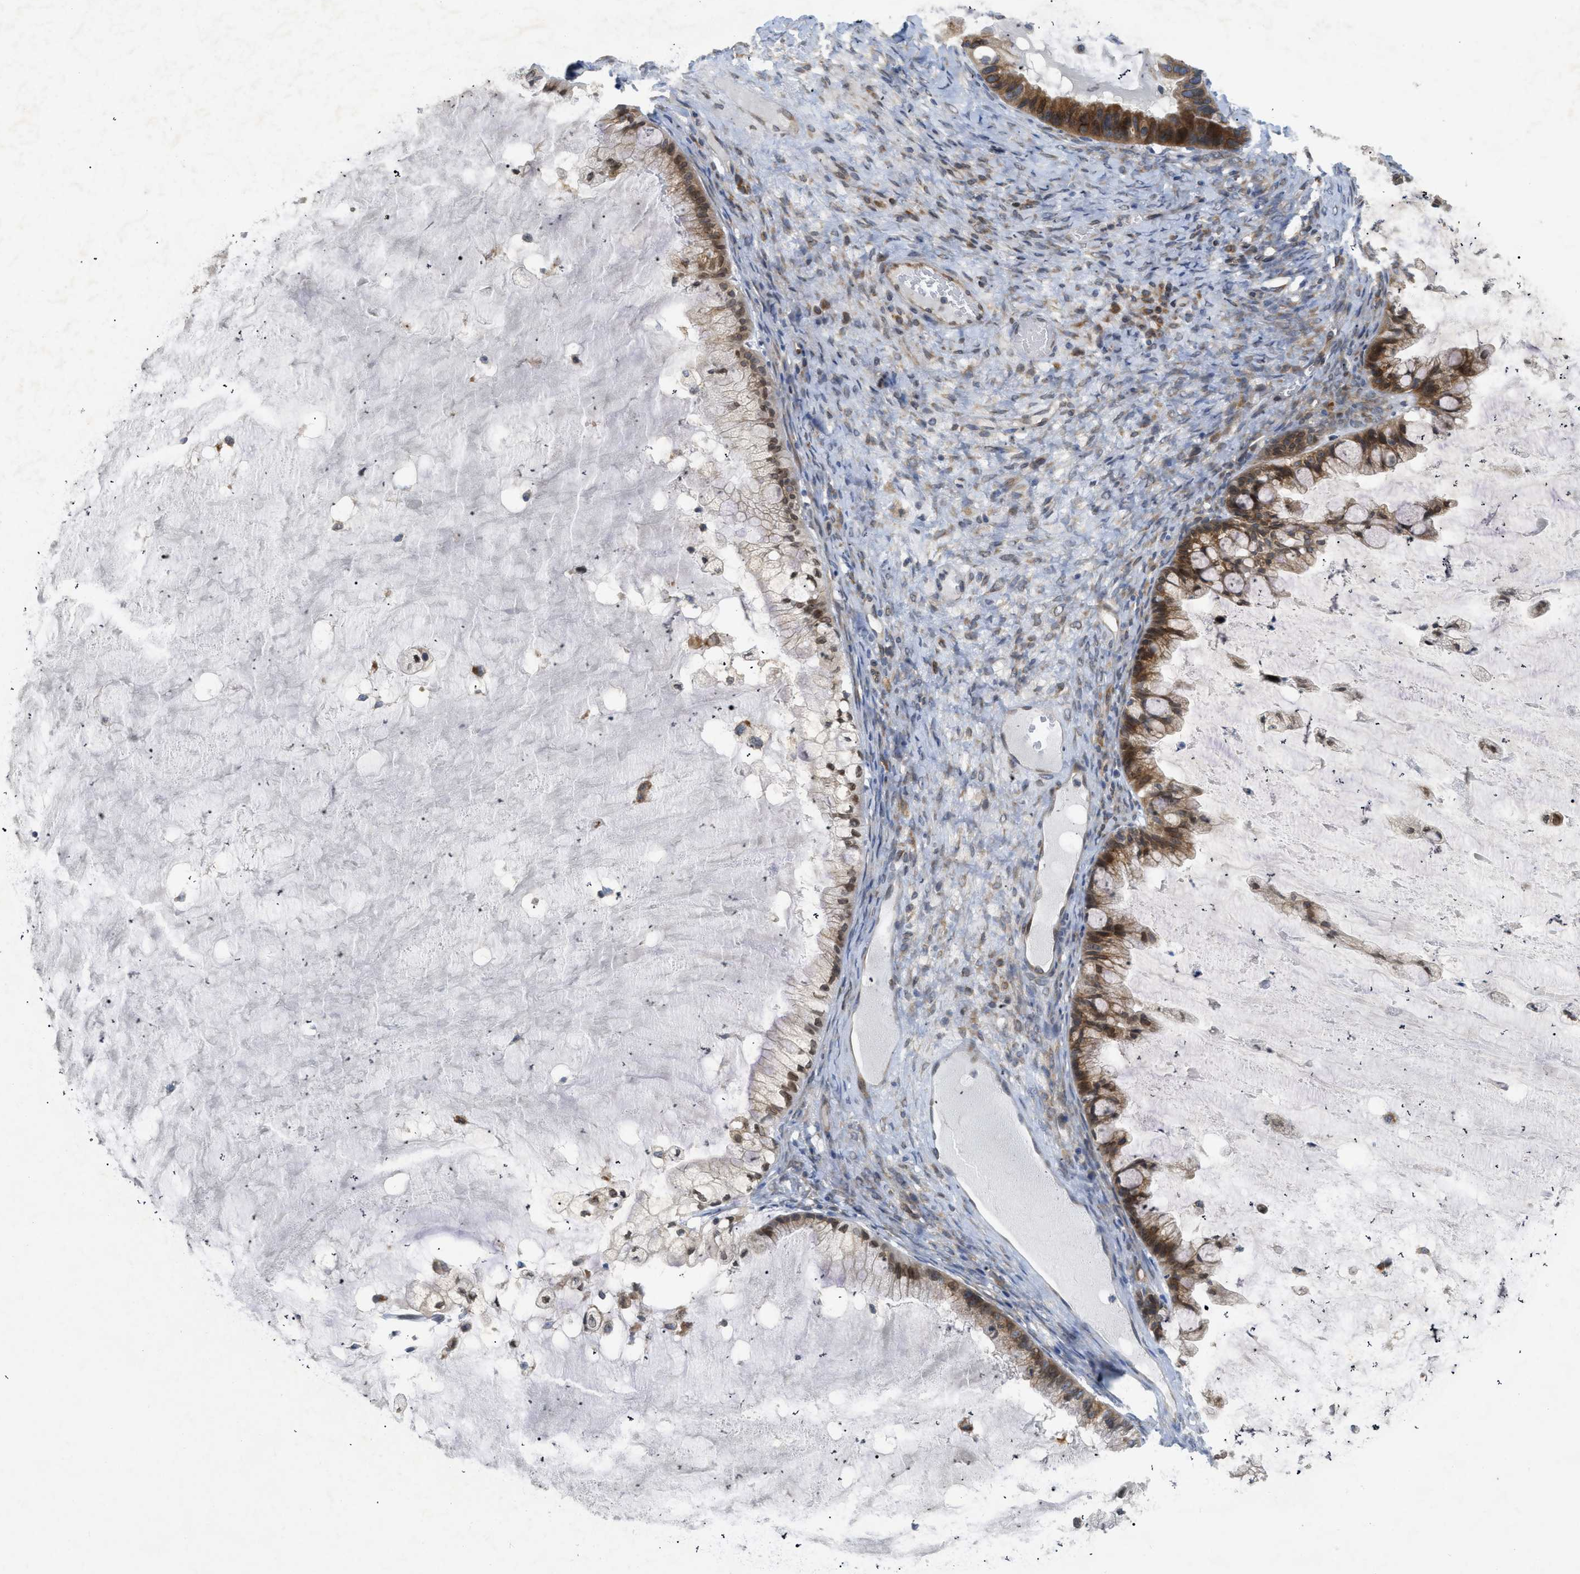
{"staining": {"intensity": "strong", "quantity": ">75%", "location": "cytoplasmic/membranous"}, "tissue": "ovarian cancer", "cell_type": "Tumor cells", "image_type": "cancer", "snomed": [{"axis": "morphology", "description": "Cystadenocarcinoma, mucinous, NOS"}, {"axis": "topography", "description": "Ovary"}], "caption": "Ovarian cancer stained with IHC displays strong cytoplasmic/membranous expression in approximately >75% of tumor cells.", "gene": "EIF2AK3", "patient": {"sex": "female", "age": 57}}